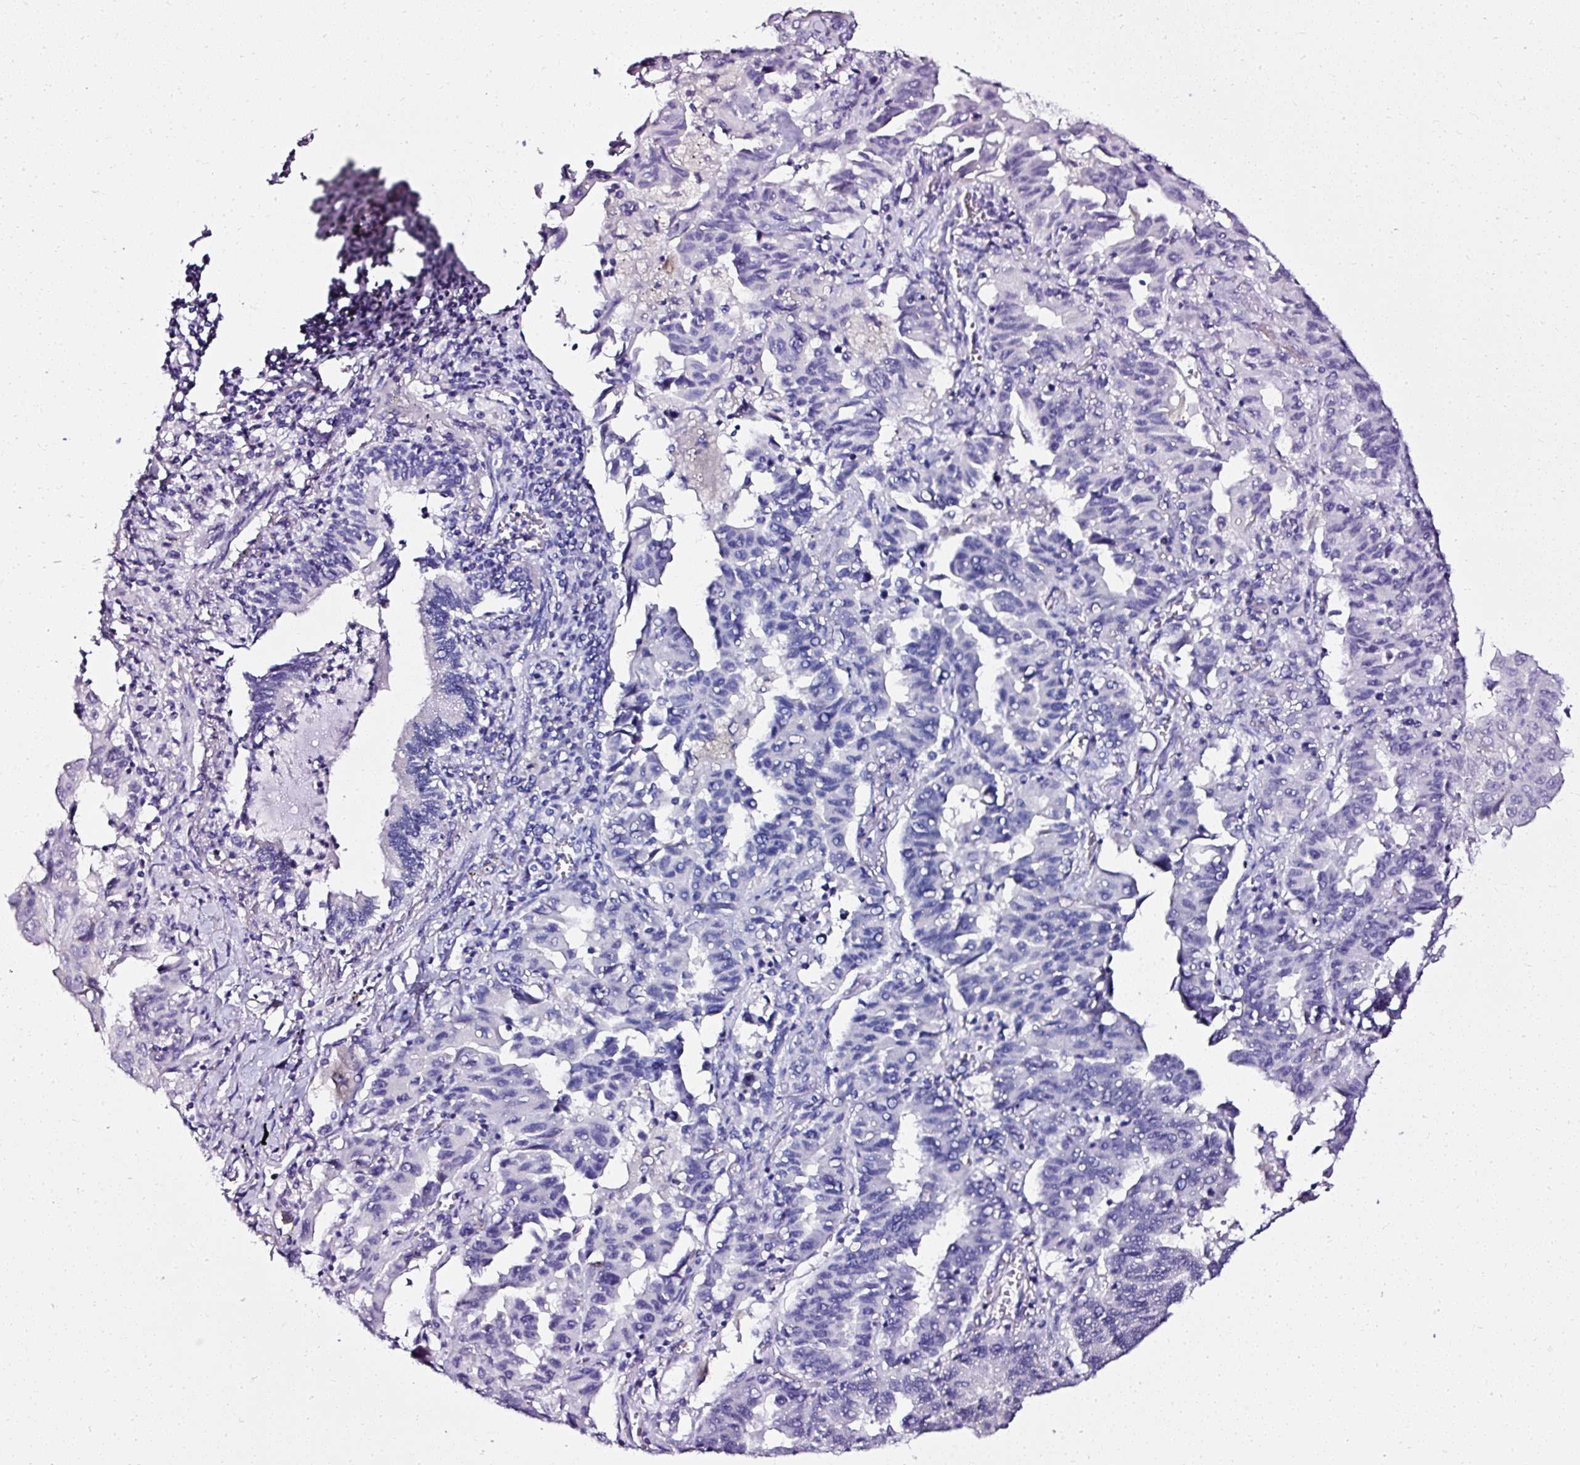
{"staining": {"intensity": "negative", "quantity": "none", "location": "none"}, "tissue": "lung cancer", "cell_type": "Tumor cells", "image_type": "cancer", "snomed": [{"axis": "morphology", "description": "Adenocarcinoma, NOS"}, {"axis": "topography", "description": "Lung"}], "caption": "Tumor cells show no significant protein expression in lung cancer.", "gene": "ATP2A1", "patient": {"sex": "female", "age": 51}}